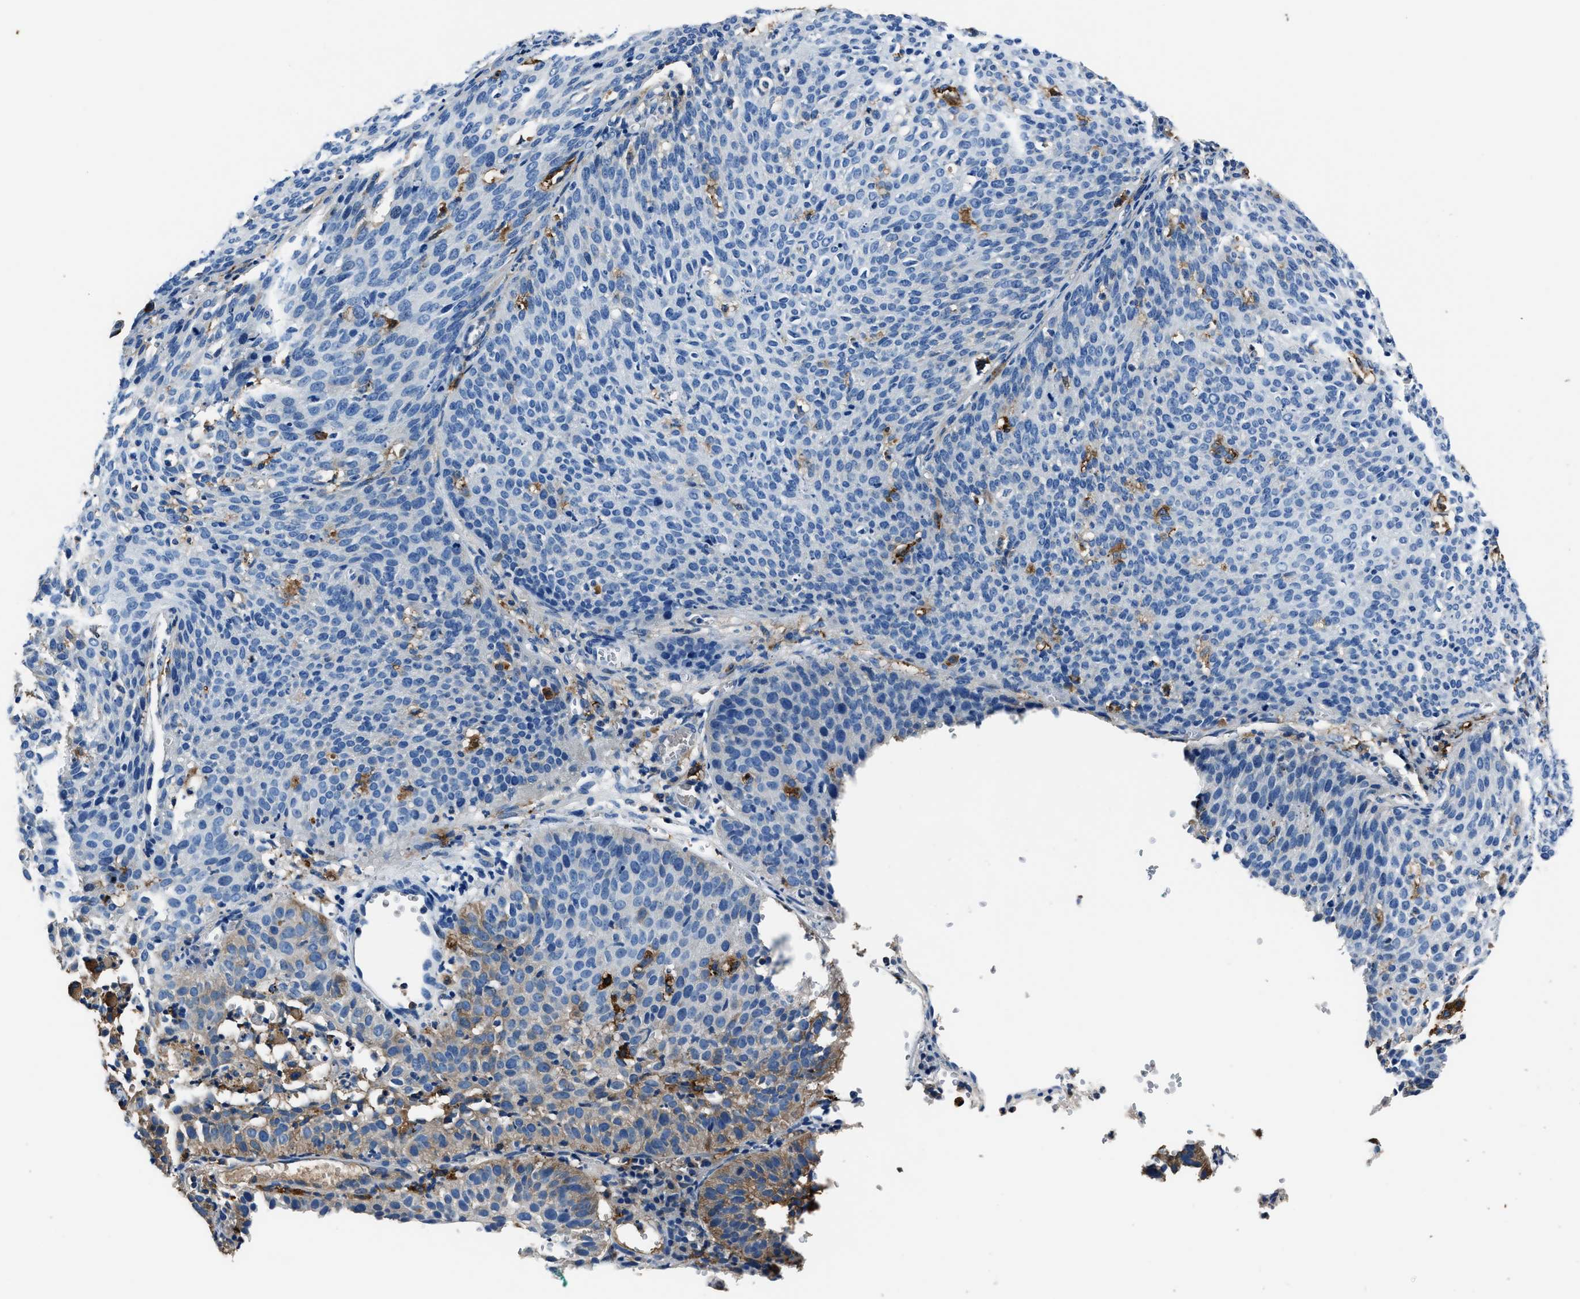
{"staining": {"intensity": "moderate", "quantity": "<25%", "location": "cytoplasmic/membranous"}, "tissue": "cervical cancer", "cell_type": "Tumor cells", "image_type": "cancer", "snomed": [{"axis": "morphology", "description": "Squamous cell carcinoma, NOS"}, {"axis": "topography", "description": "Cervix"}], "caption": "Moderate cytoplasmic/membranous positivity for a protein is present in approximately <25% of tumor cells of cervical cancer using immunohistochemistry.", "gene": "FTL", "patient": {"sex": "female", "age": 38}}